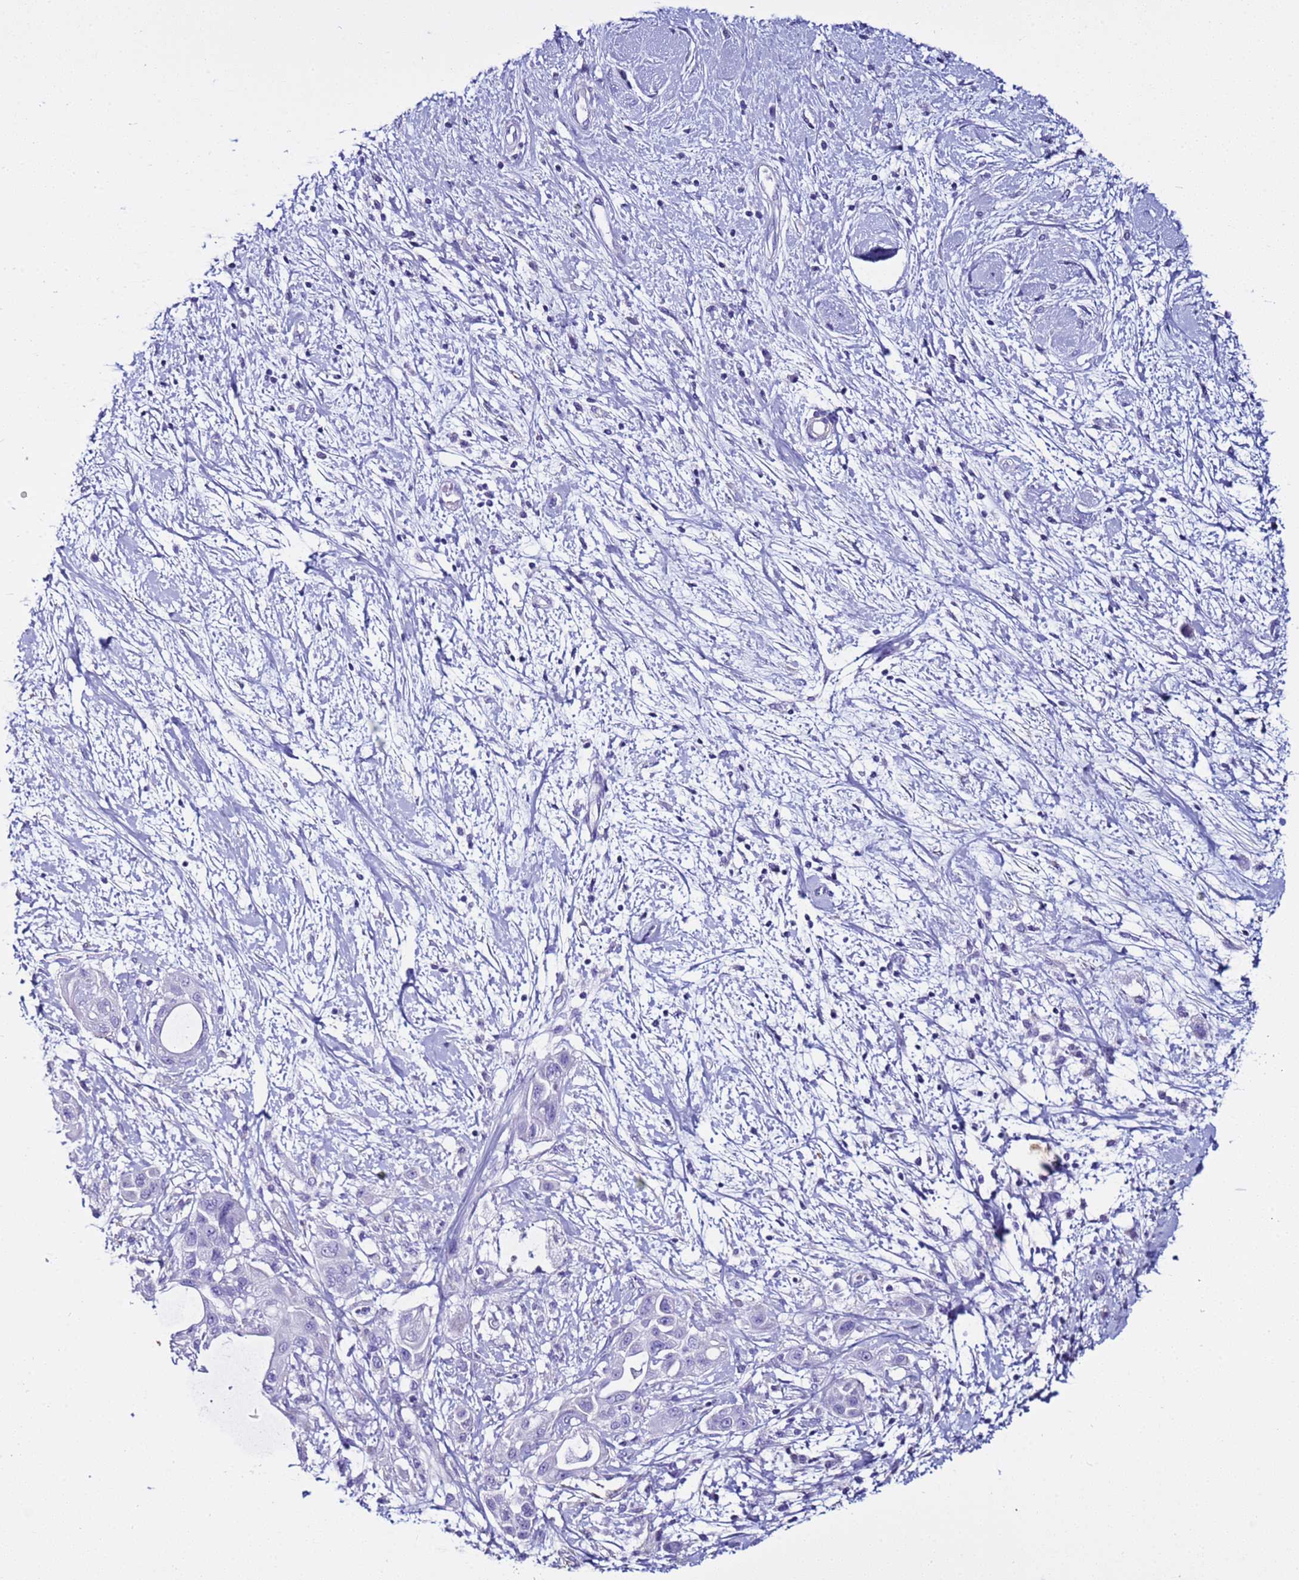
{"staining": {"intensity": "negative", "quantity": "none", "location": "none"}, "tissue": "pancreatic cancer", "cell_type": "Tumor cells", "image_type": "cancer", "snomed": [{"axis": "morphology", "description": "Adenocarcinoma, NOS"}, {"axis": "topography", "description": "Pancreas"}], "caption": "This histopathology image is of pancreatic cancer (adenocarcinoma) stained with IHC to label a protein in brown with the nuclei are counter-stained blue. There is no expression in tumor cells. The staining was performed using DAB to visualize the protein expression in brown, while the nuclei were stained in blue with hematoxylin (Magnification: 20x).", "gene": "LCMT1", "patient": {"sex": "male", "age": 68}}